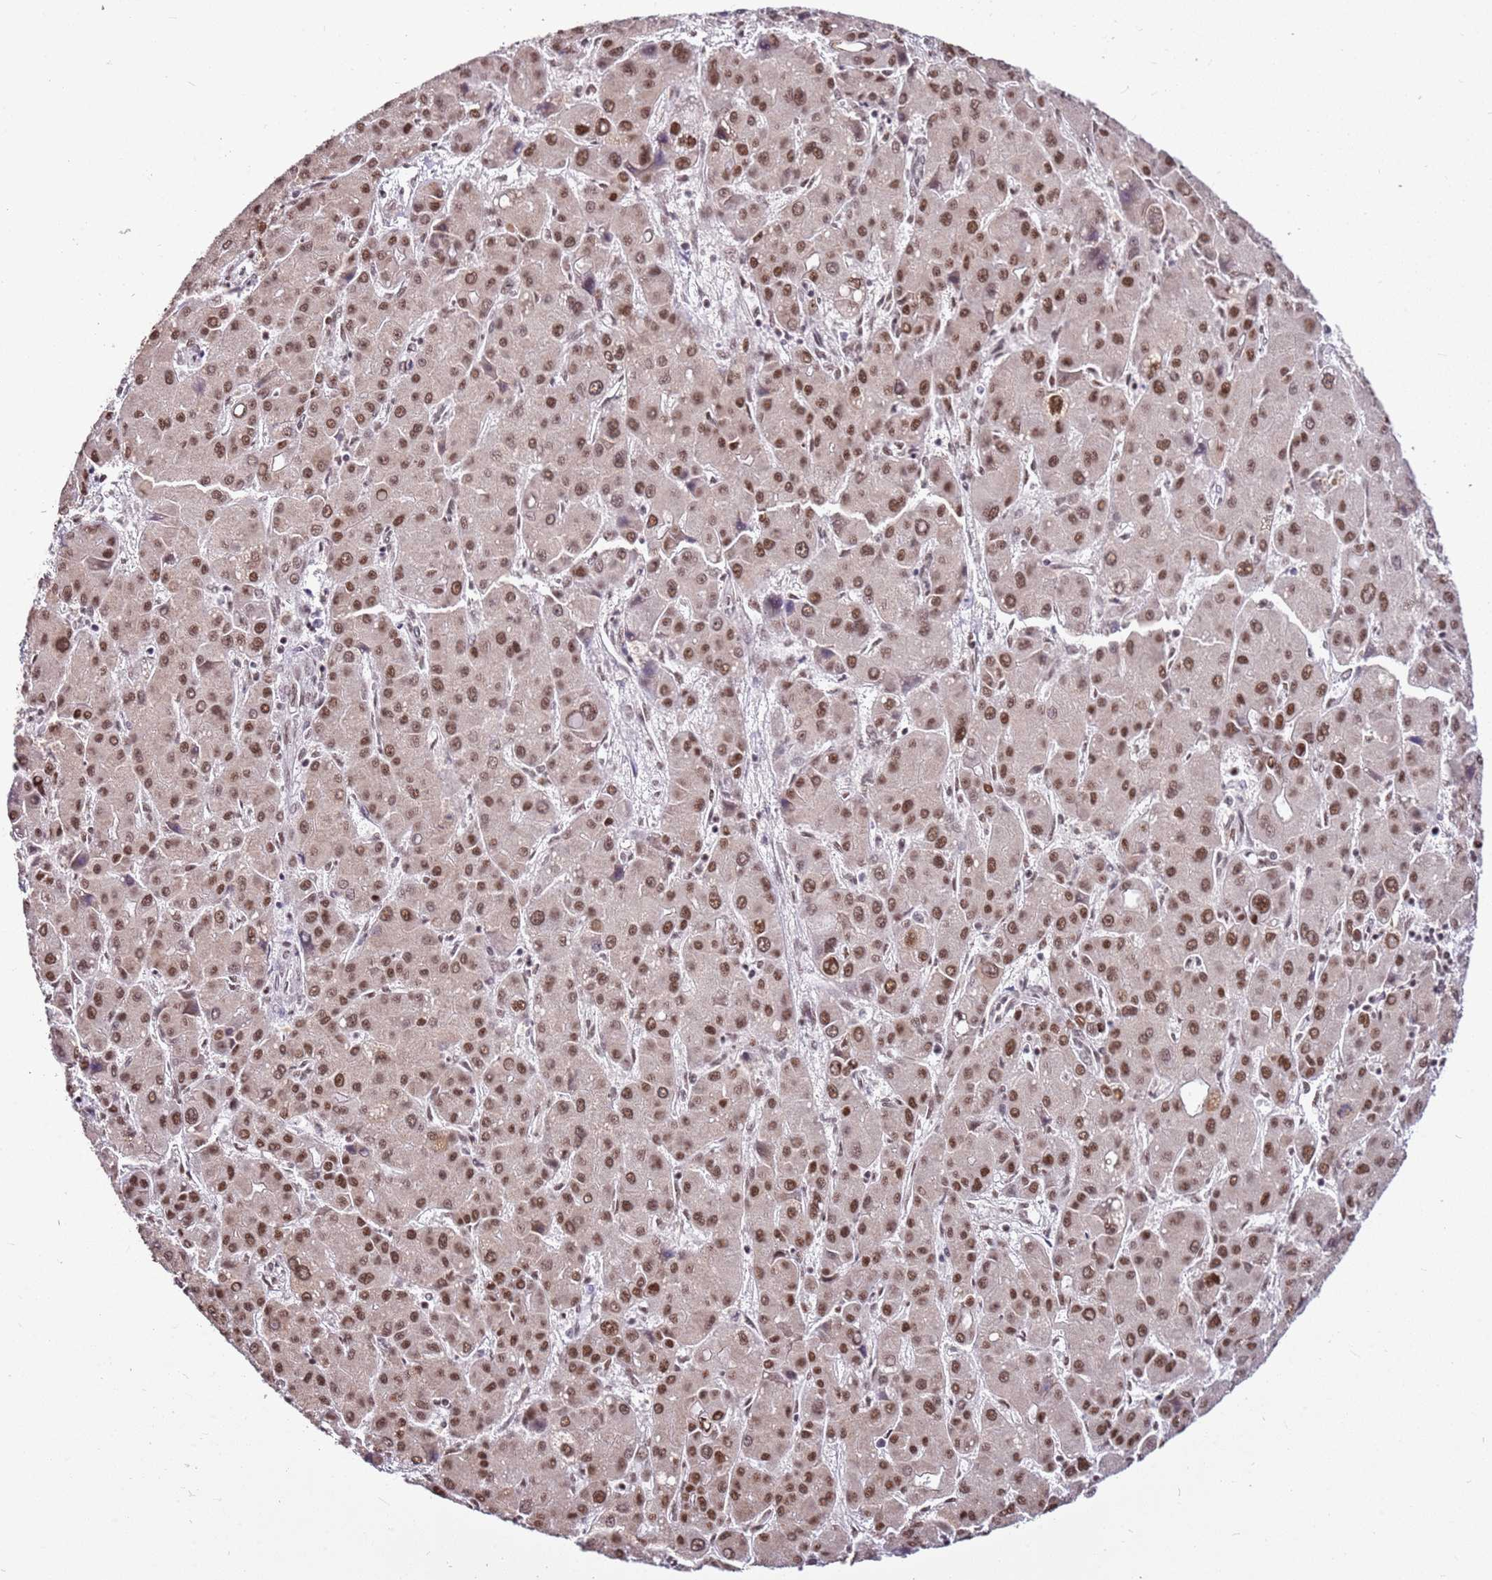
{"staining": {"intensity": "moderate", "quantity": ">75%", "location": "nuclear"}, "tissue": "liver cancer", "cell_type": "Tumor cells", "image_type": "cancer", "snomed": [{"axis": "morphology", "description": "Carcinoma, Hepatocellular, NOS"}, {"axis": "topography", "description": "Liver"}], "caption": "About >75% of tumor cells in liver cancer (hepatocellular carcinoma) show moderate nuclear protein positivity as visualized by brown immunohistochemical staining.", "gene": "AKAP8L", "patient": {"sex": "male", "age": 55}}